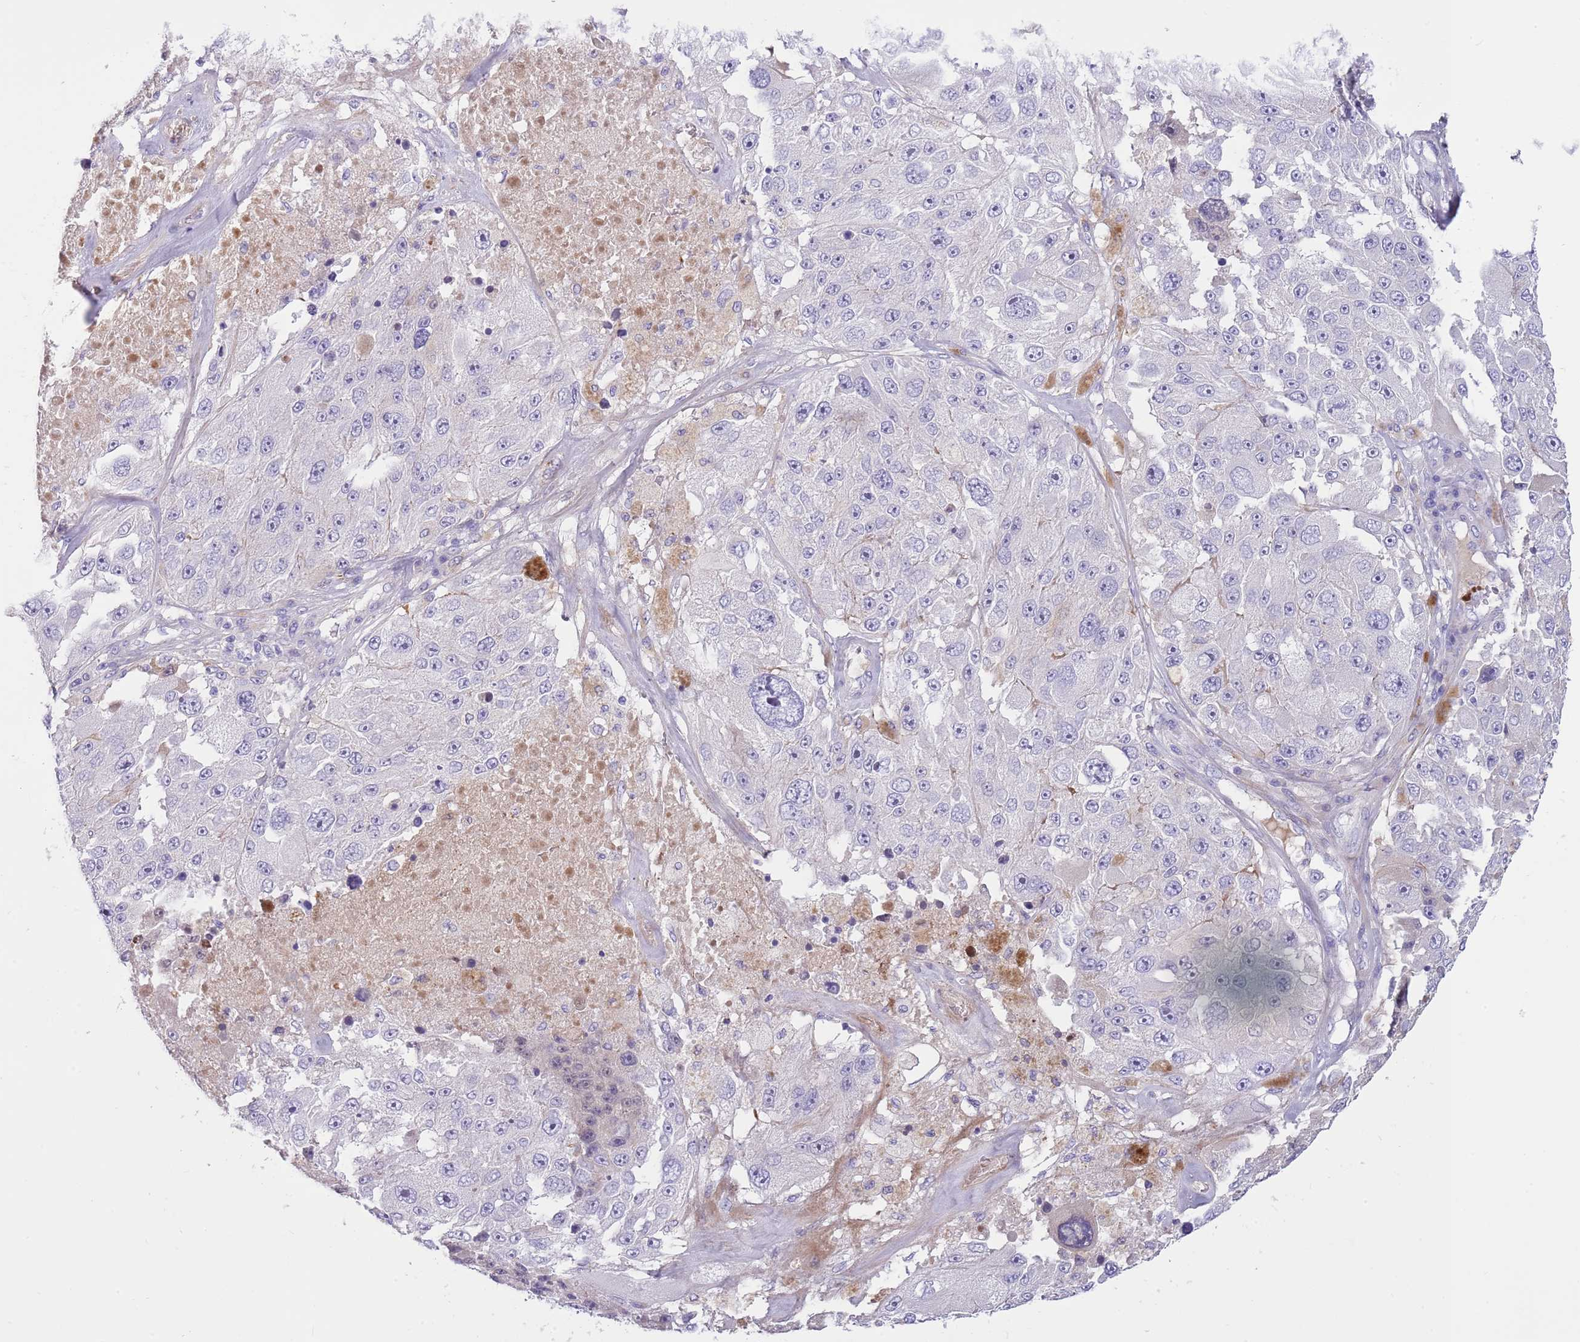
{"staining": {"intensity": "negative", "quantity": "none", "location": "none"}, "tissue": "melanoma", "cell_type": "Tumor cells", "image_type": "cancer", "snomed": [{"axis": "morphology", "description": "Malignant melanoma, Metastatic site"}, {"axis": "topography", "description": "Lymph node"}], "caption": "Human malignant melanoma (metastatic site) stained for a protein using immunohistochemistry demonstrates no staining in tumor cells.", "gene": "LEPROTL1", "patient": {"sex": "male", "age": 62}}